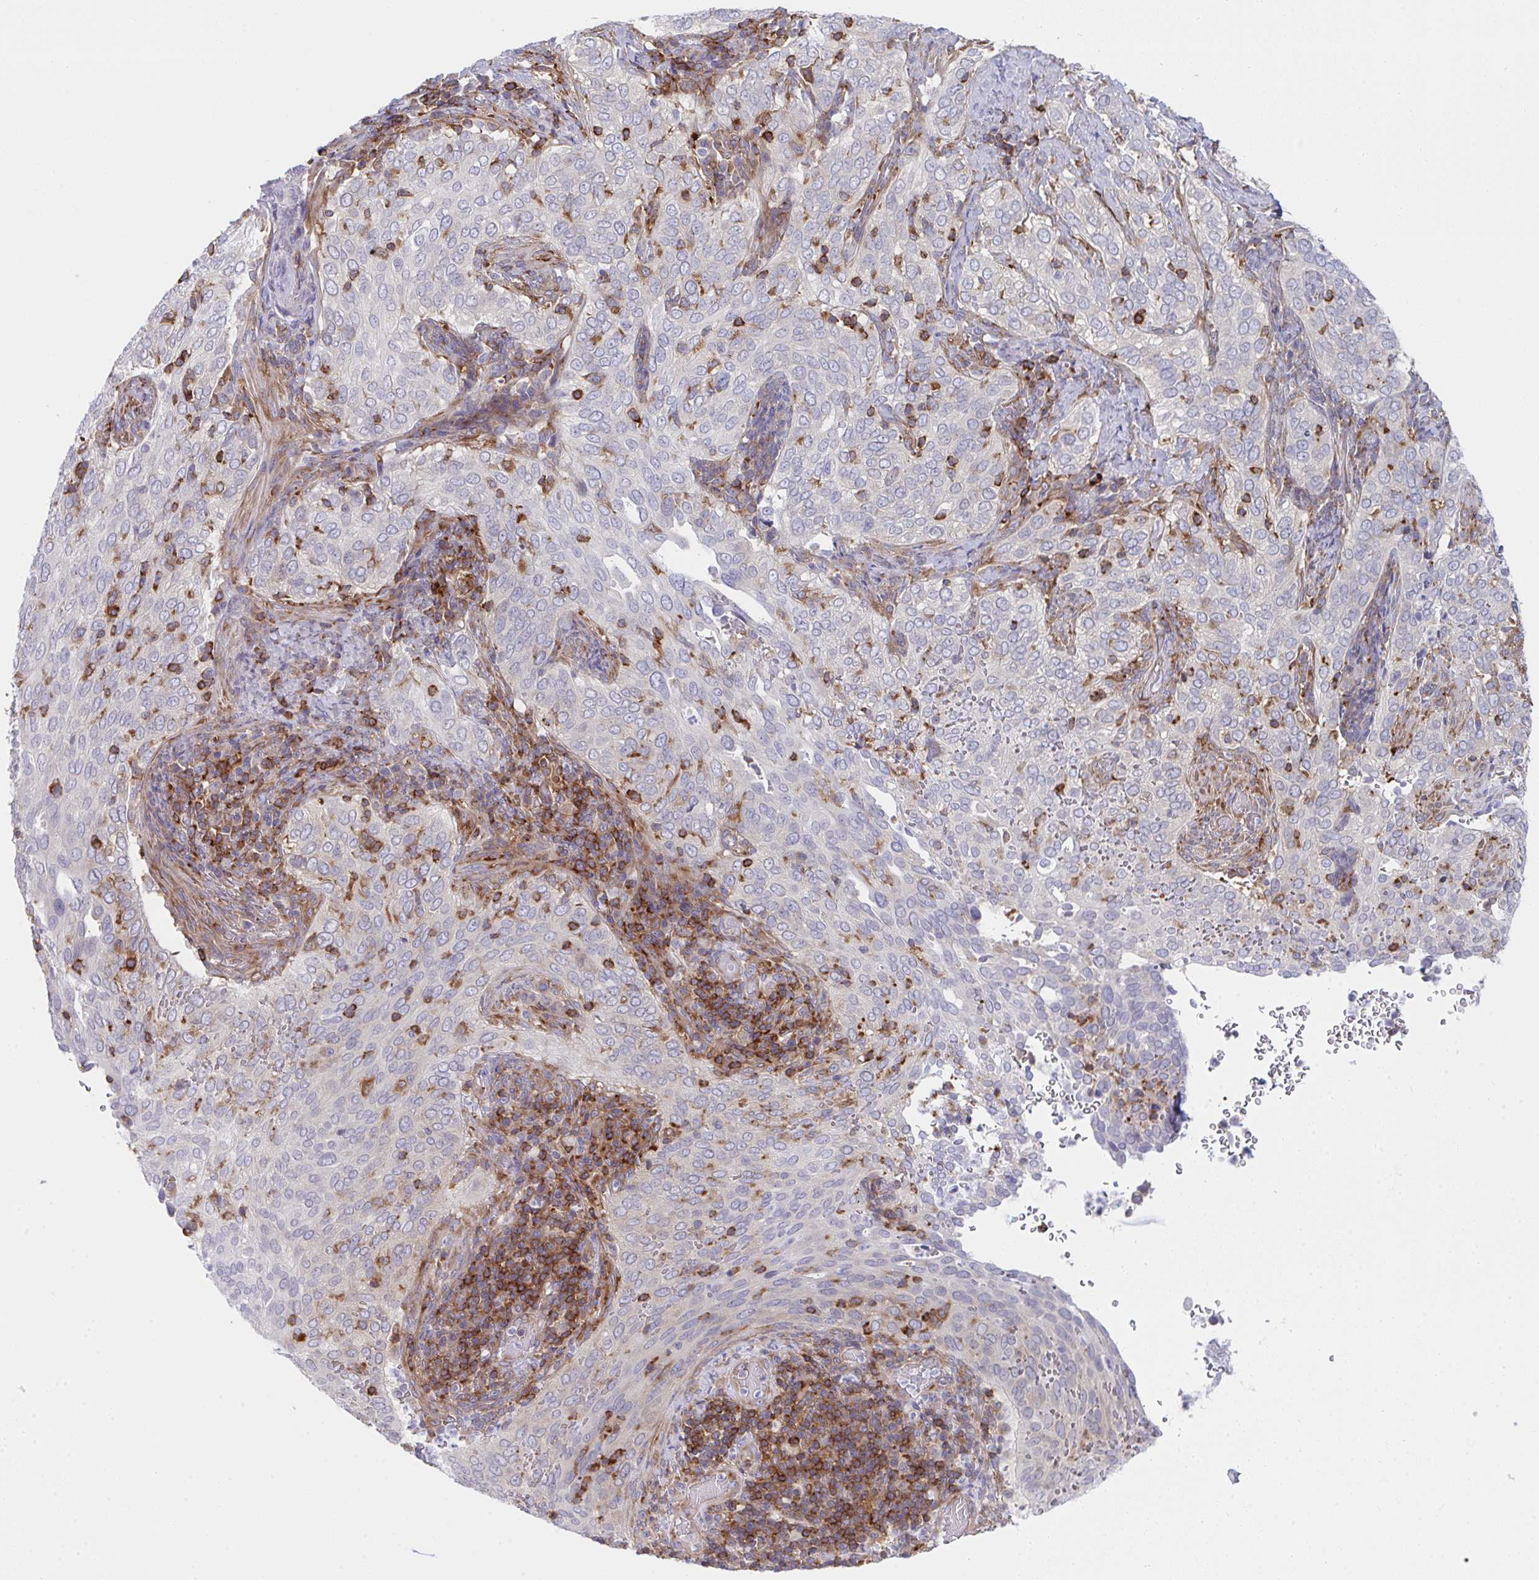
{"staining": {"intensity": "negative", "quantity": "none", "location": "none"}, "tissue": "cervical cancer", "cell_type": "Tumor cells", "image_type": "cancer", "snomed": [{"axis": "morphology", "description": "Squamous cell carcinoma, NOS"}, {"axis": "topography", "description": "Cervix"}], "caption": "Cervical cancer was stained to show a protein in brown. There is no significant staining in tumor cells.", "gene": "WNK1", "patient": {"sex": "female", "age": 38}}